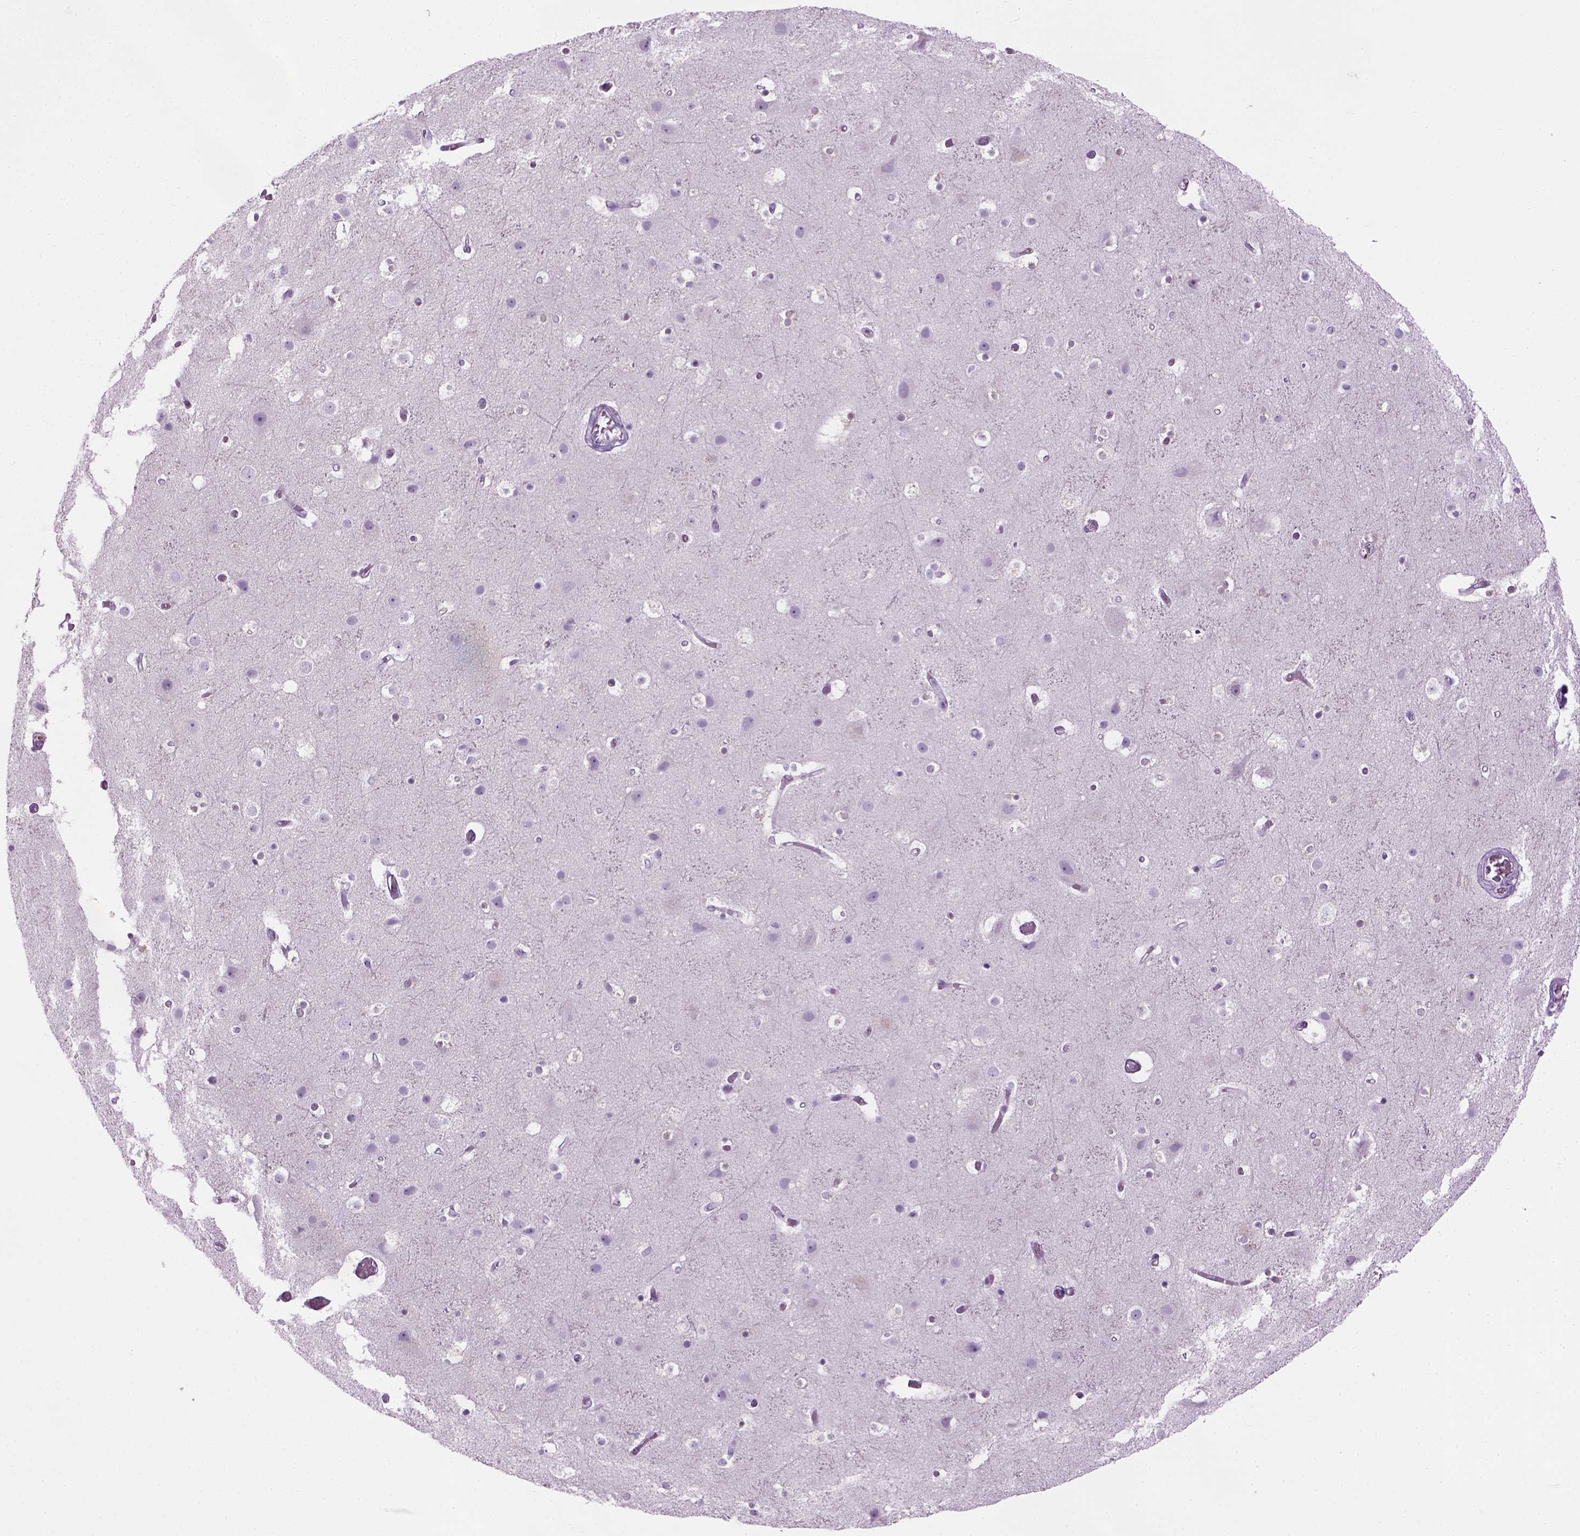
{"staining": {"intensity": "negative", "quantity": "none", "location": "none"}, "tissue": "cerebral cortex", "cell_type": "Endothelial cells", "image_type": "normal", "snomed": [{"axis": "morphology", "description": "Normal tissue, NOS"}, {"axis": "topography", "description": "Cerebral cortex"}], "caption": "Immunohistochemistry image of unremarkable cerebral cortex: human cerebral cortex stained with DAB reveals no significant protein staining in endothelial cells.", "gene": "CIBAR2", "patient": {"sex": "female", "age": 52}}